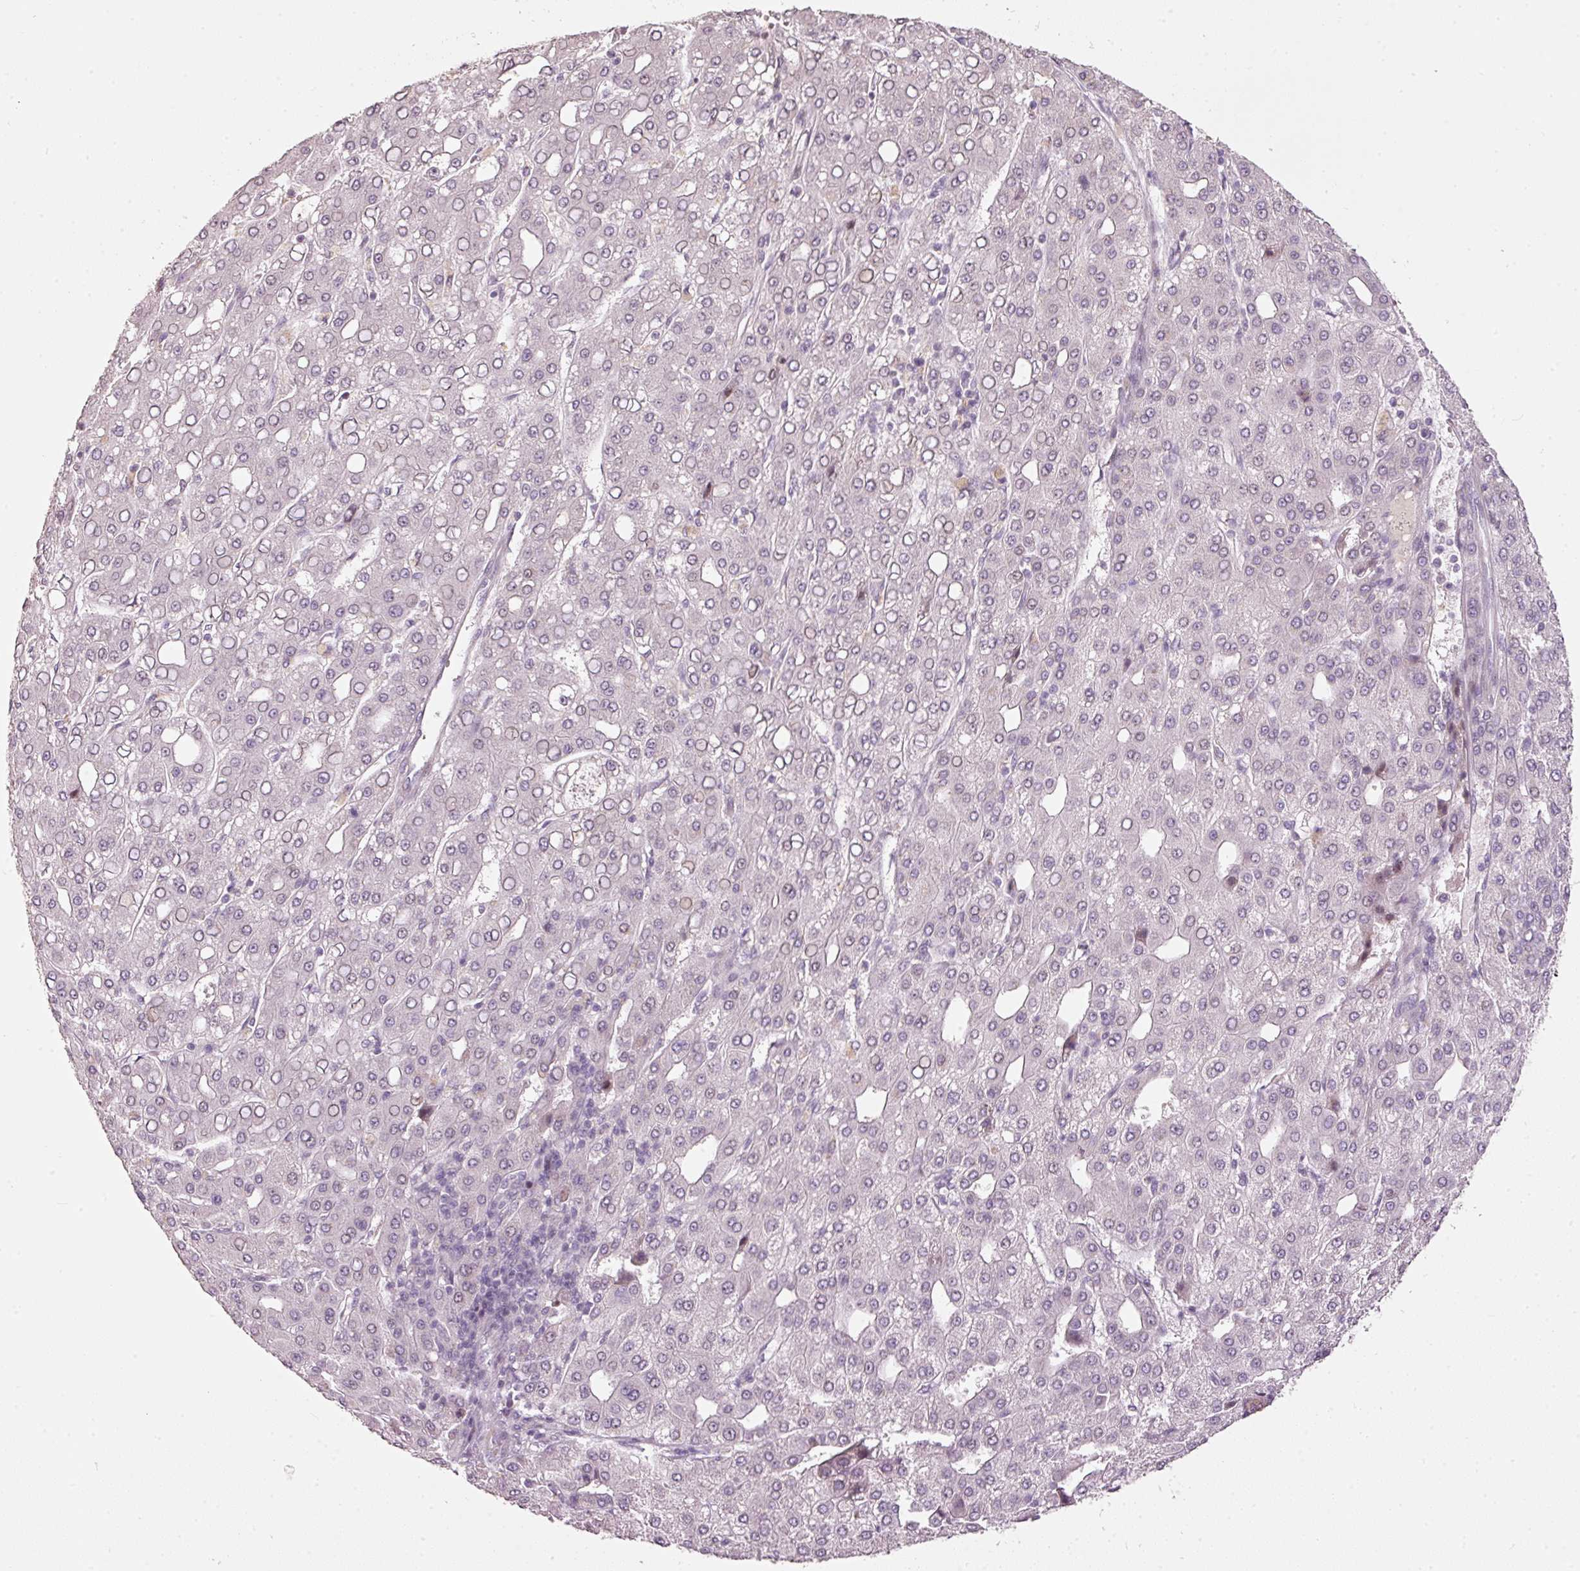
{"staining": {"intensity": "negative", "quantity": "none", "location": "none"}, "tissue": "liver cancer", "cell_type": "Tumor cells", "image_type": "cancer", "snomed": [{"axis": "morphology", "description": "Carcinoma, Hepatocellular, NOS"}, {"axis": "topography", "description": "Liver"}], "caption": "Immunohistochemistry image of neoplastic tissue: human hepatocellular carcinoma (liver) stained with DAB (3,3'-diaminobenzidine) shows no significant protein positivity in tumor cells. (Immunohistochemistry (ihc), brightfield microscopy, high magnification).", "gene": "TOB2", "patient": {"sex": "male", "age": 65}}